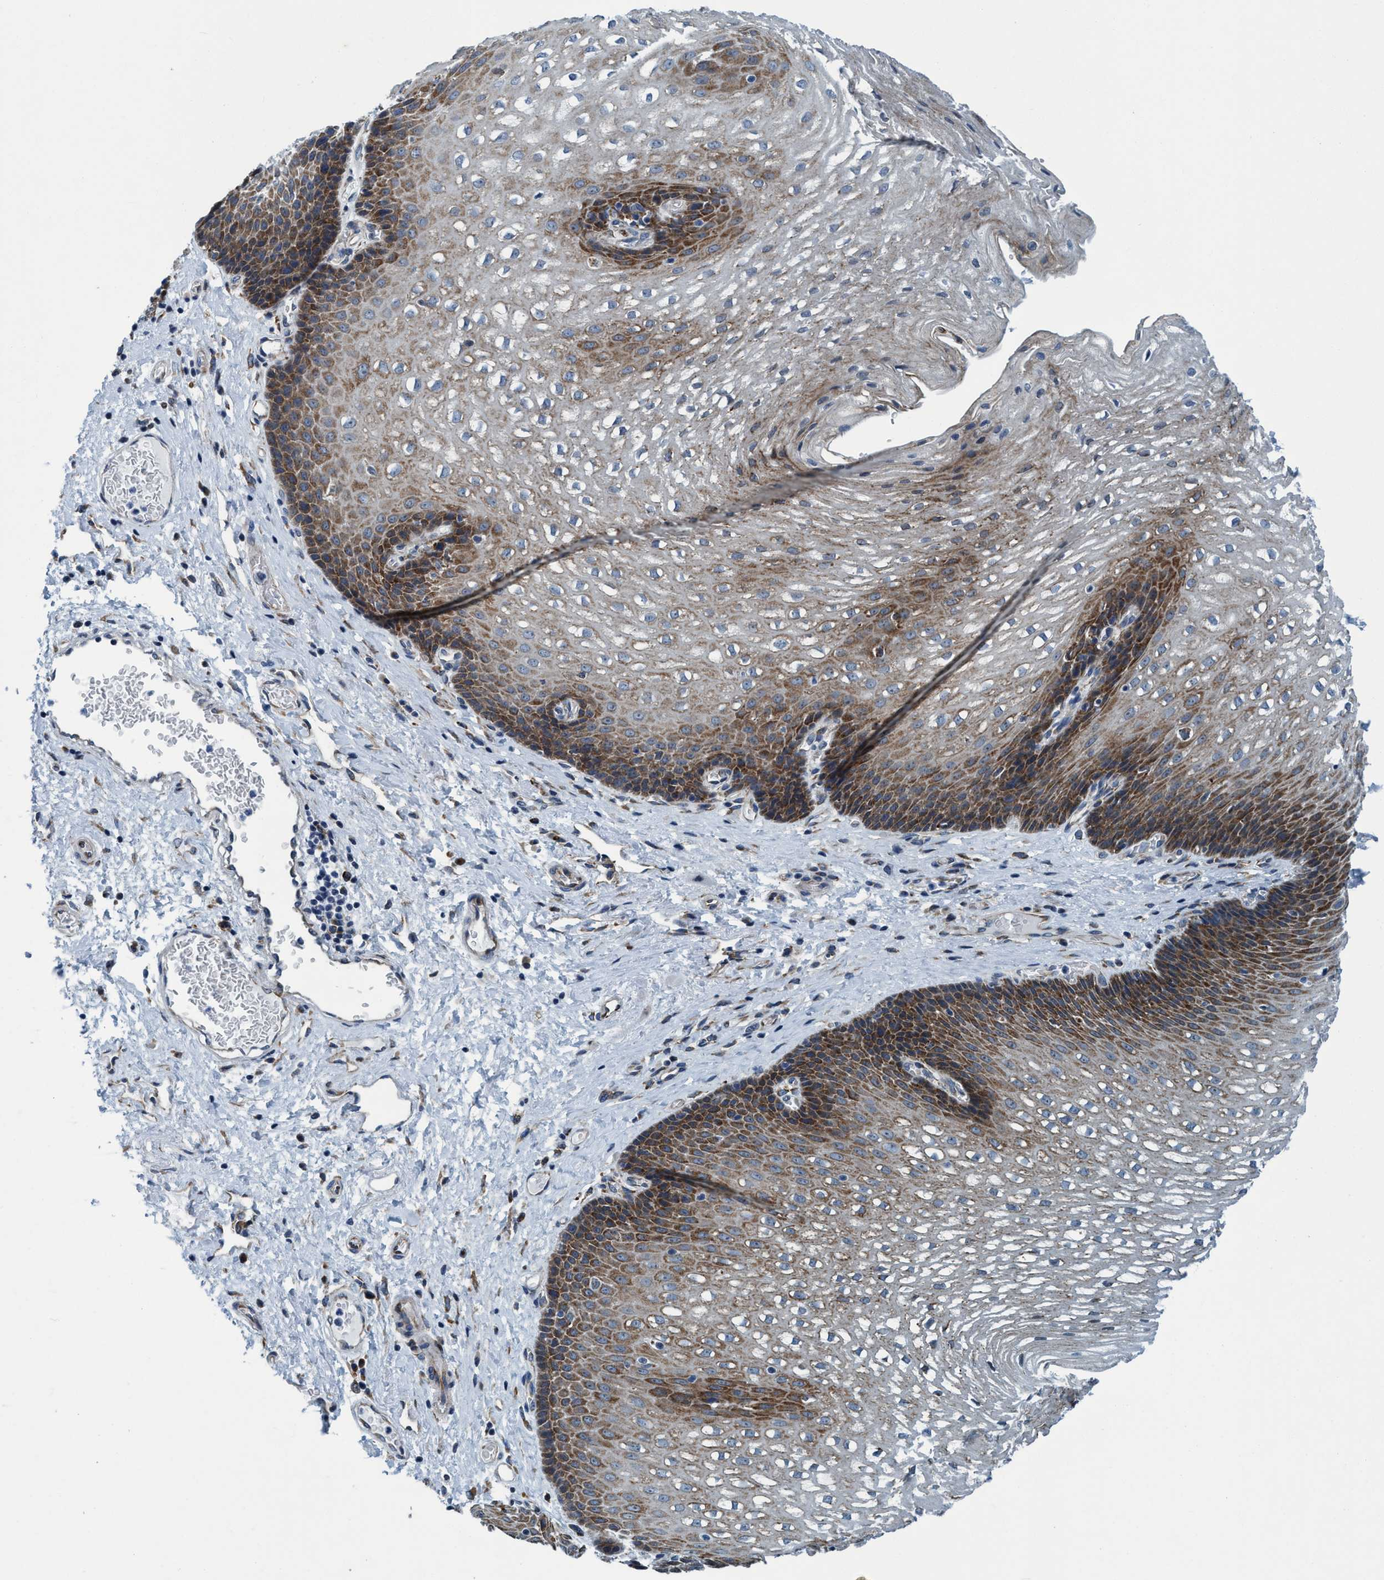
{"staining": {"intensity": "moderate", "quantity": "25%-75%", "location": "cytoplasmic/membranous"}, "tissue": "esophagus", "cell_type": "Squamous epithelial cells", "image_type": "normal", "snomed": [{"axis": "morphology", "description": "Normal tissue, NOS"}, {"axis": "topography", "description": "Esophagus"}], "caption": "Unremarkable esophagus exhibits moderate cytoplasmic/membranous positivity in about 25%-75% of squamous epithelial cells.", "gene": "ARMC9", "patient": {"sex": "male", "age": 48}}